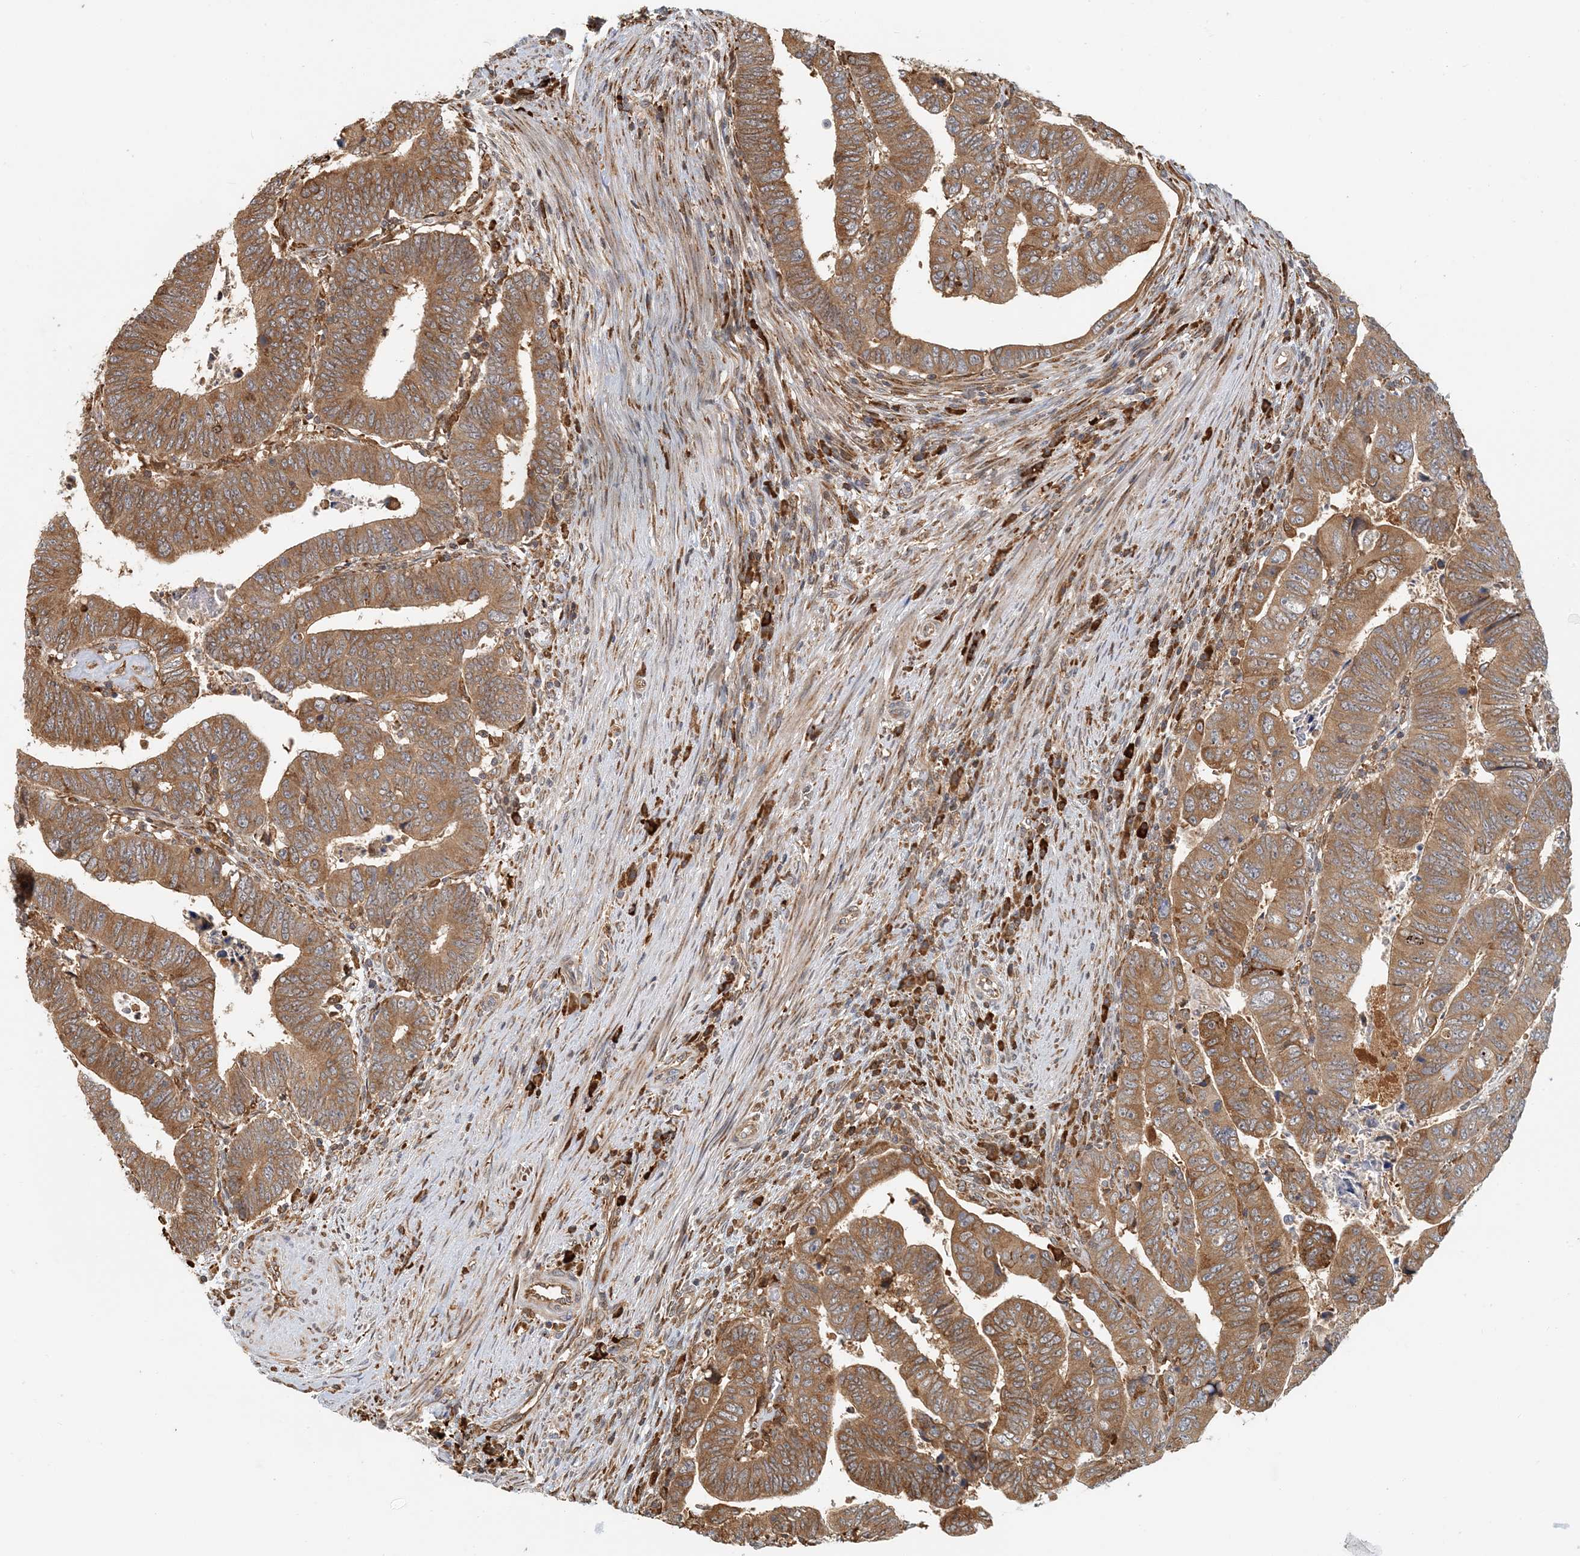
{"staining": {"intensity": "moderate", "quantity": ">75%", "location": "cytoplasmic/membranous"}, "tissue": "colorectal cancer", "cell_type": "Tumor cells", "image_type": "cancer", "snomed": [{"axis": "morphology", "description": "Normal tissue, NOS"}, {"axis": "morphology", "description": "Adenocarcinoma, NOS"}, {"axis": "topography", "description": "Rectum"}], "caption": "A histopathology image of human colorectal cancer (adenocarcinoma) stained for a protein exhibits moderate cytoplasmic/membranous brown staining in tumor cells. Nuclei are stained in blue.", "gene": "HNMT", "patient": {"sex": "female", "age": 65}}